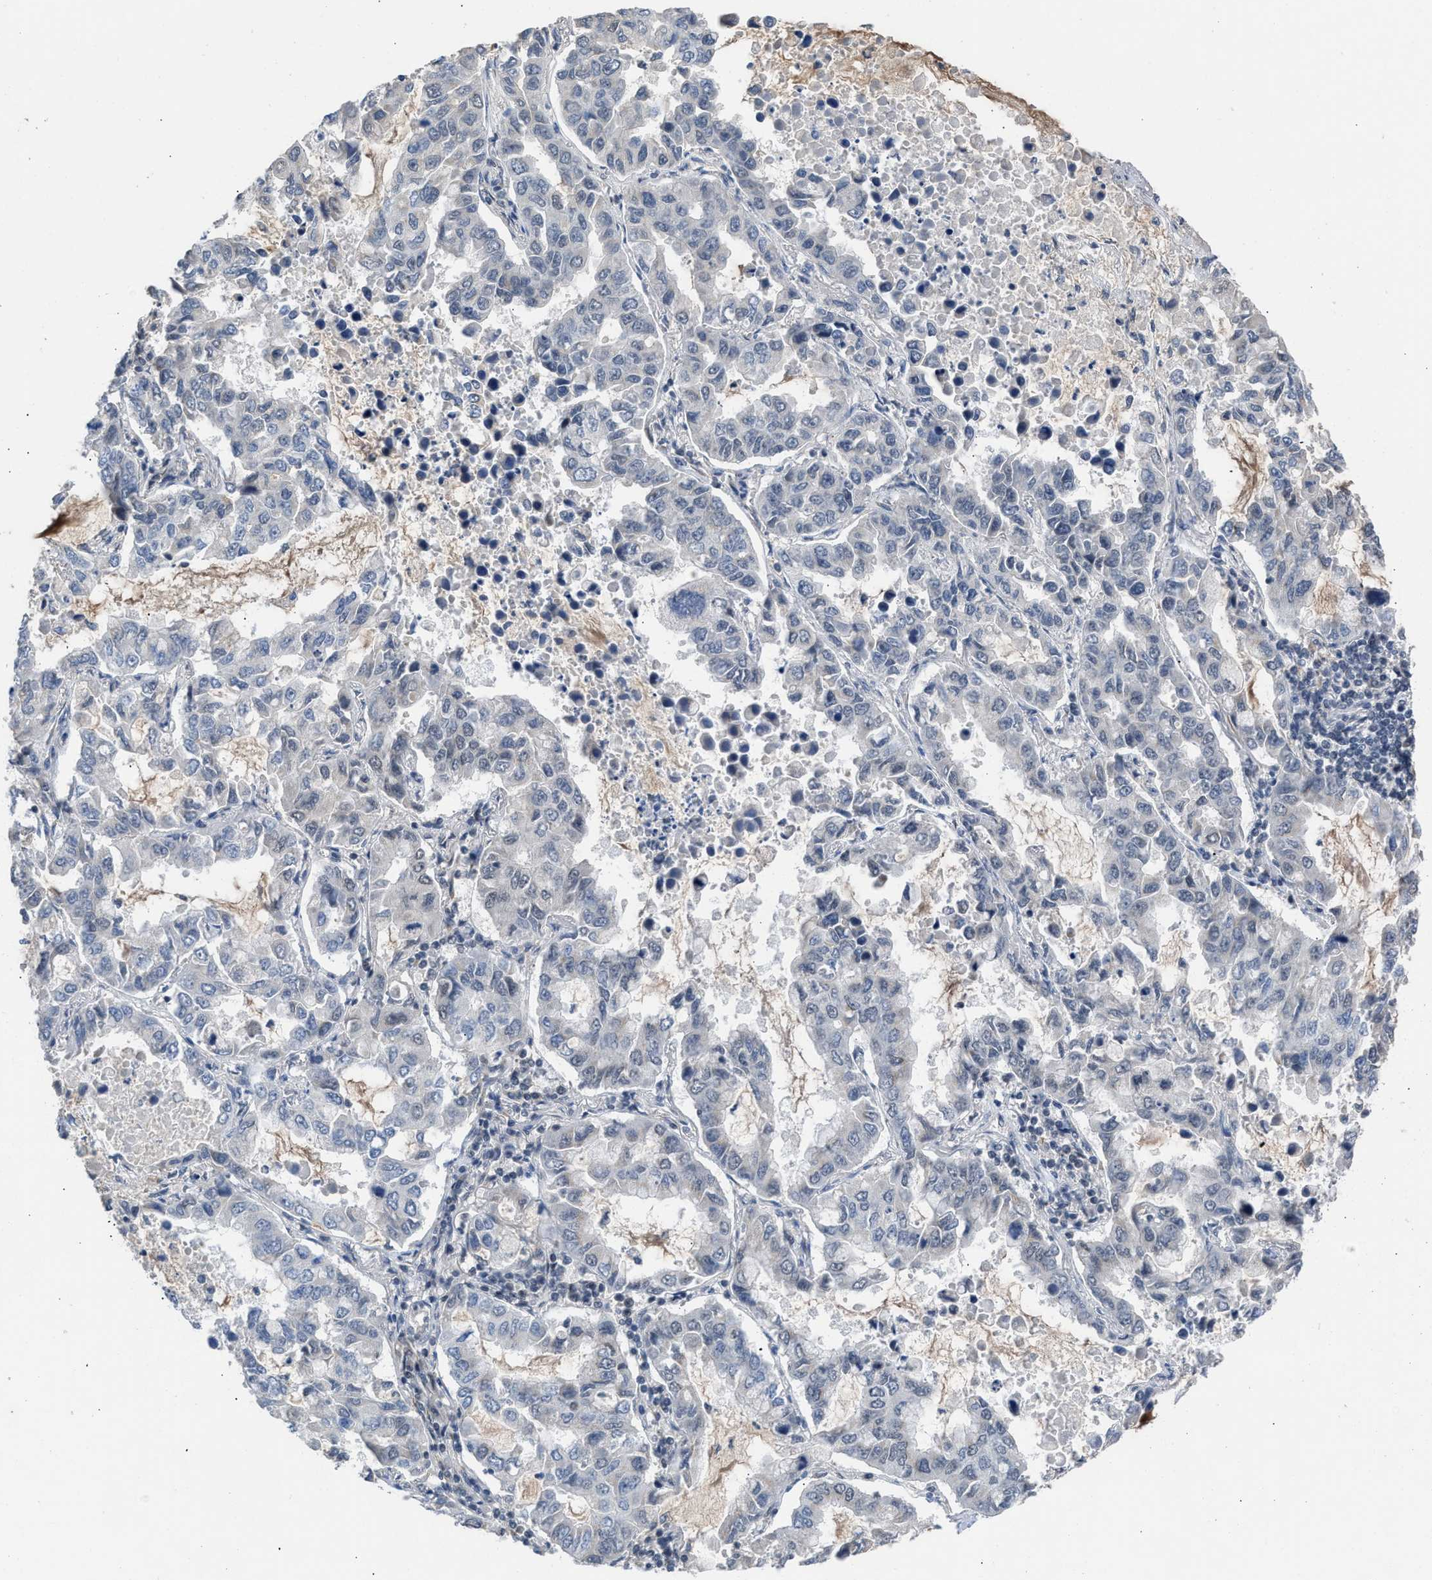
{"staining": {"intensity": "negative", "quantity": "none", "location": "none"}, "tissue": "lung cancer", "cell_type": "Tumor cells", "image_type": "cancer", "snomed": [{"axis": "morphology", "description": "Adenocarcinoma, NOS"}, {"axis": "topography", "description": "Lung"}], "caption": "An immunohistochemistry (IHC) photomicrograph of lung cancer (adenocarcinoma) is shown. There is no staining in tumor cells of lung cancer (adenocarcinoma).", "gene": "TERF2IP", "patient": {"sex": "male", "age": 64}}